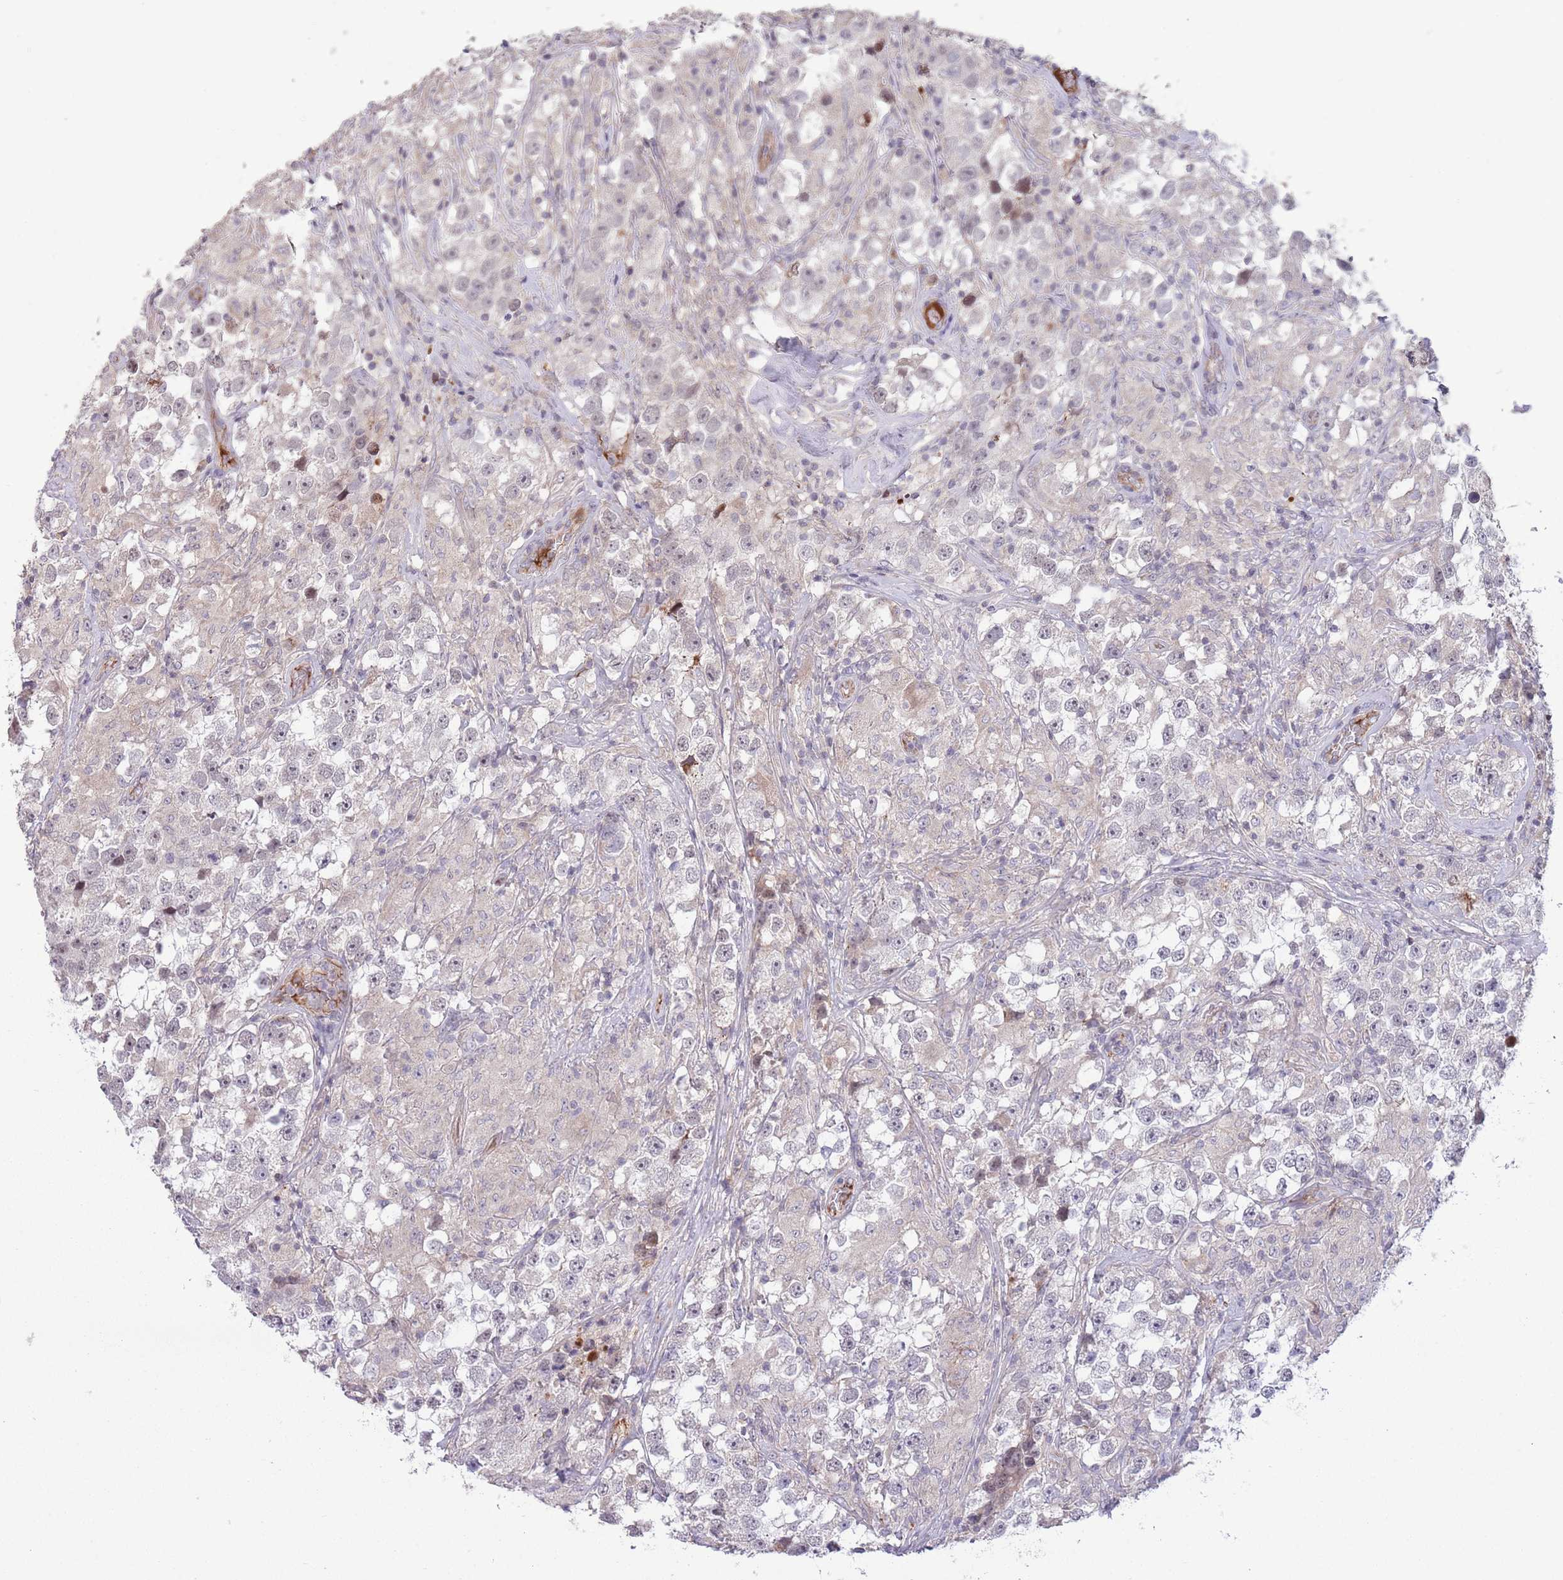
{"staining": {"intensity": "negative", "quantity": "none", "location": "none"}, "tissue": "testis cancer", "cell_type": "Tumor cells", "image_type": "cancer", "snomed": [{"axis": "morphology", "description": "Seminoma, NOS"}, {"axis": "topography", "description": "Testis"}], "caption": "Testis cancer (seminoma) was stained to show a protein in brown. There is no significant expression in tumor cells.", "gene": "DPP10", "patient": {"sex": "male", "age": 46}}